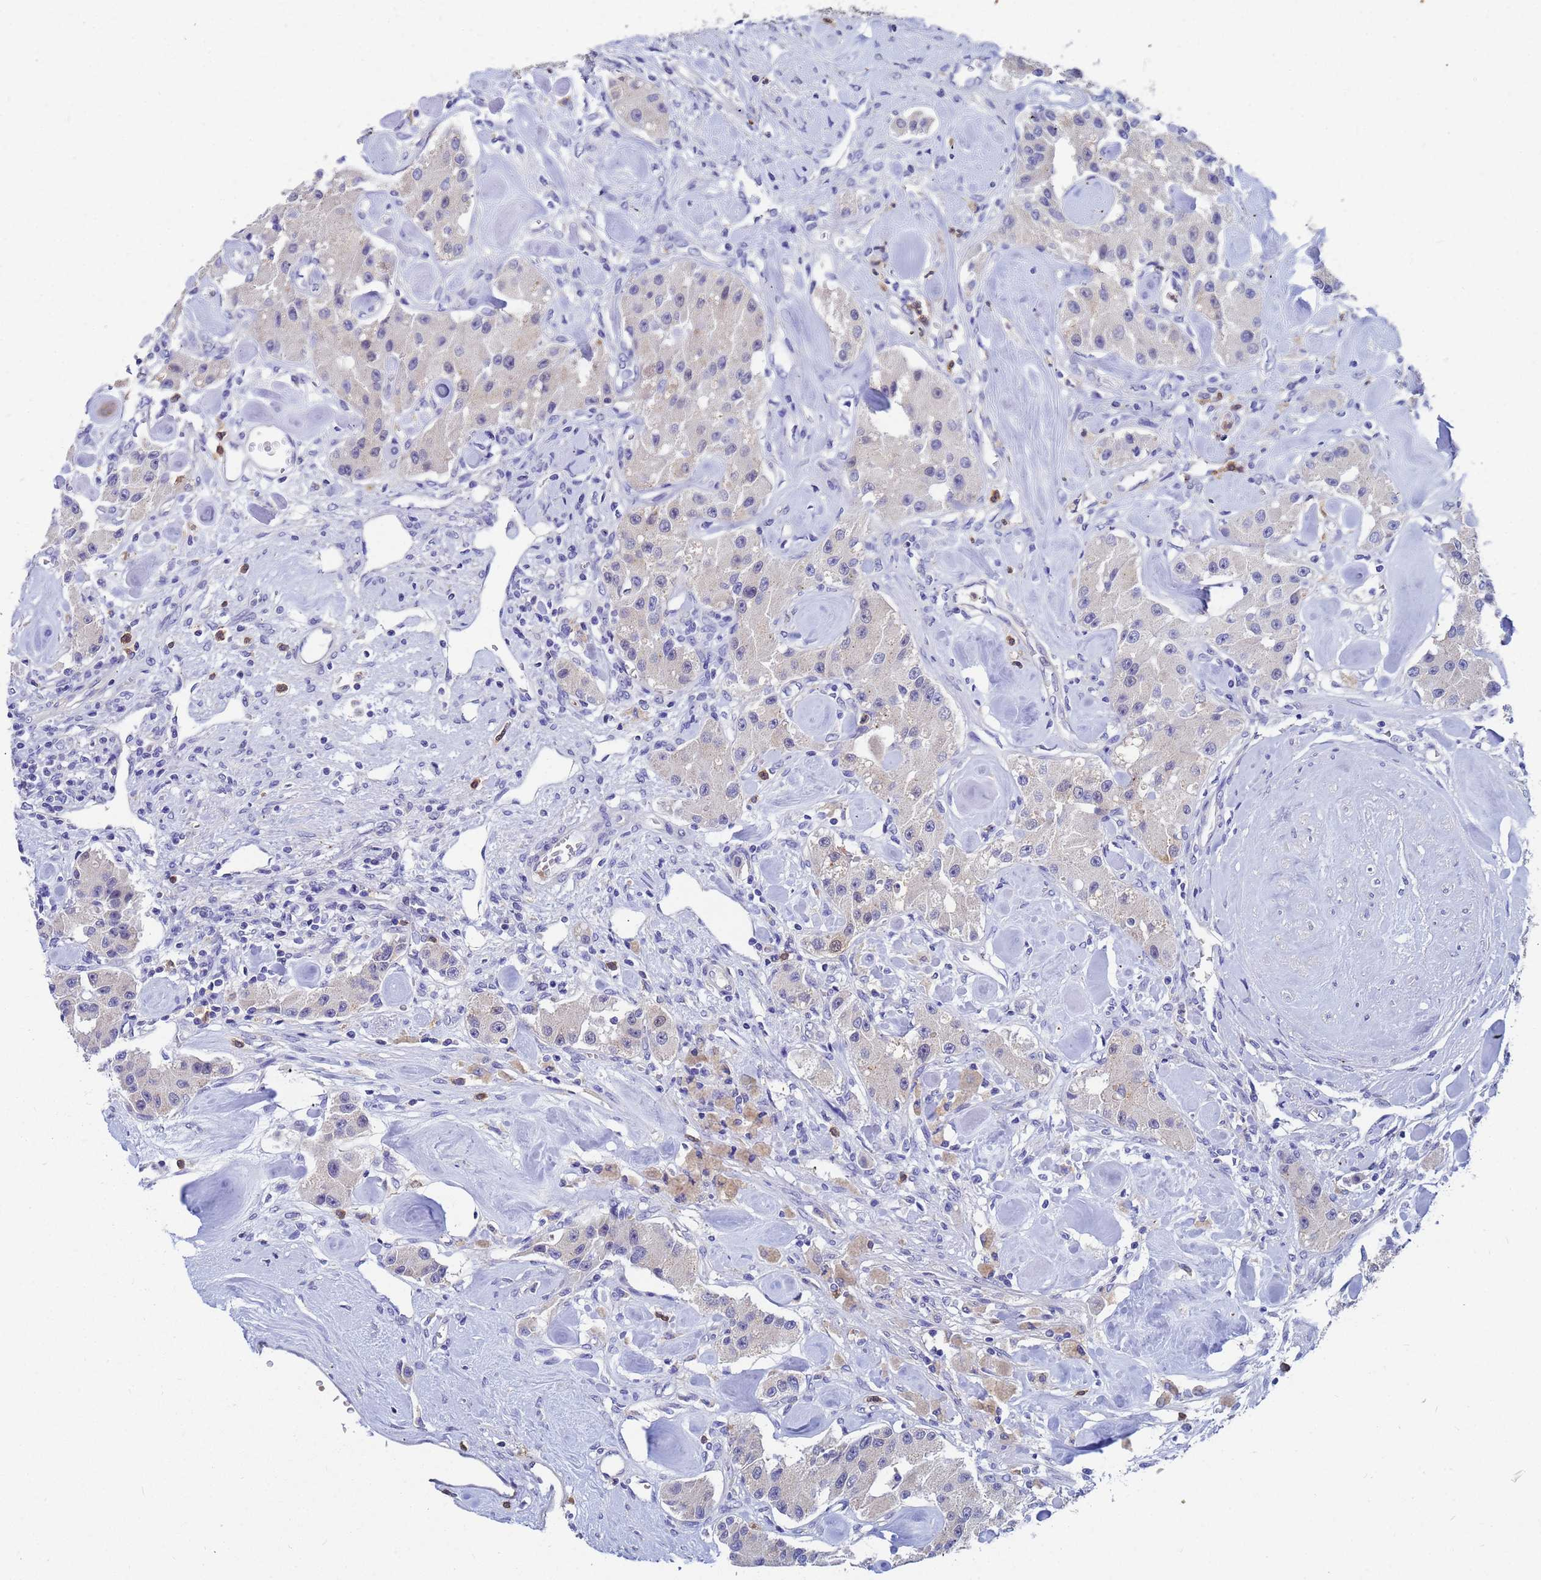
{"staining": {"intensity": "weak", "quantity": "<25%", "location": "cytoplasmic/membranous"}, "tissue": "carcinoid", "cell_type": "Tumor cells", "image_type": "cancer", "snomed": [{"axis": "morphology", "description": "Carcinoid, malignant, NOS"}, {"axis": "topography", "description": "Pancreas"}], "caption": "Carcinoid stained for a protein using immunohistochemistry (IHC) shows no staining tumor cells.", "gene": "TTLL11", "patient": {"sex": "male", "age": 41}}